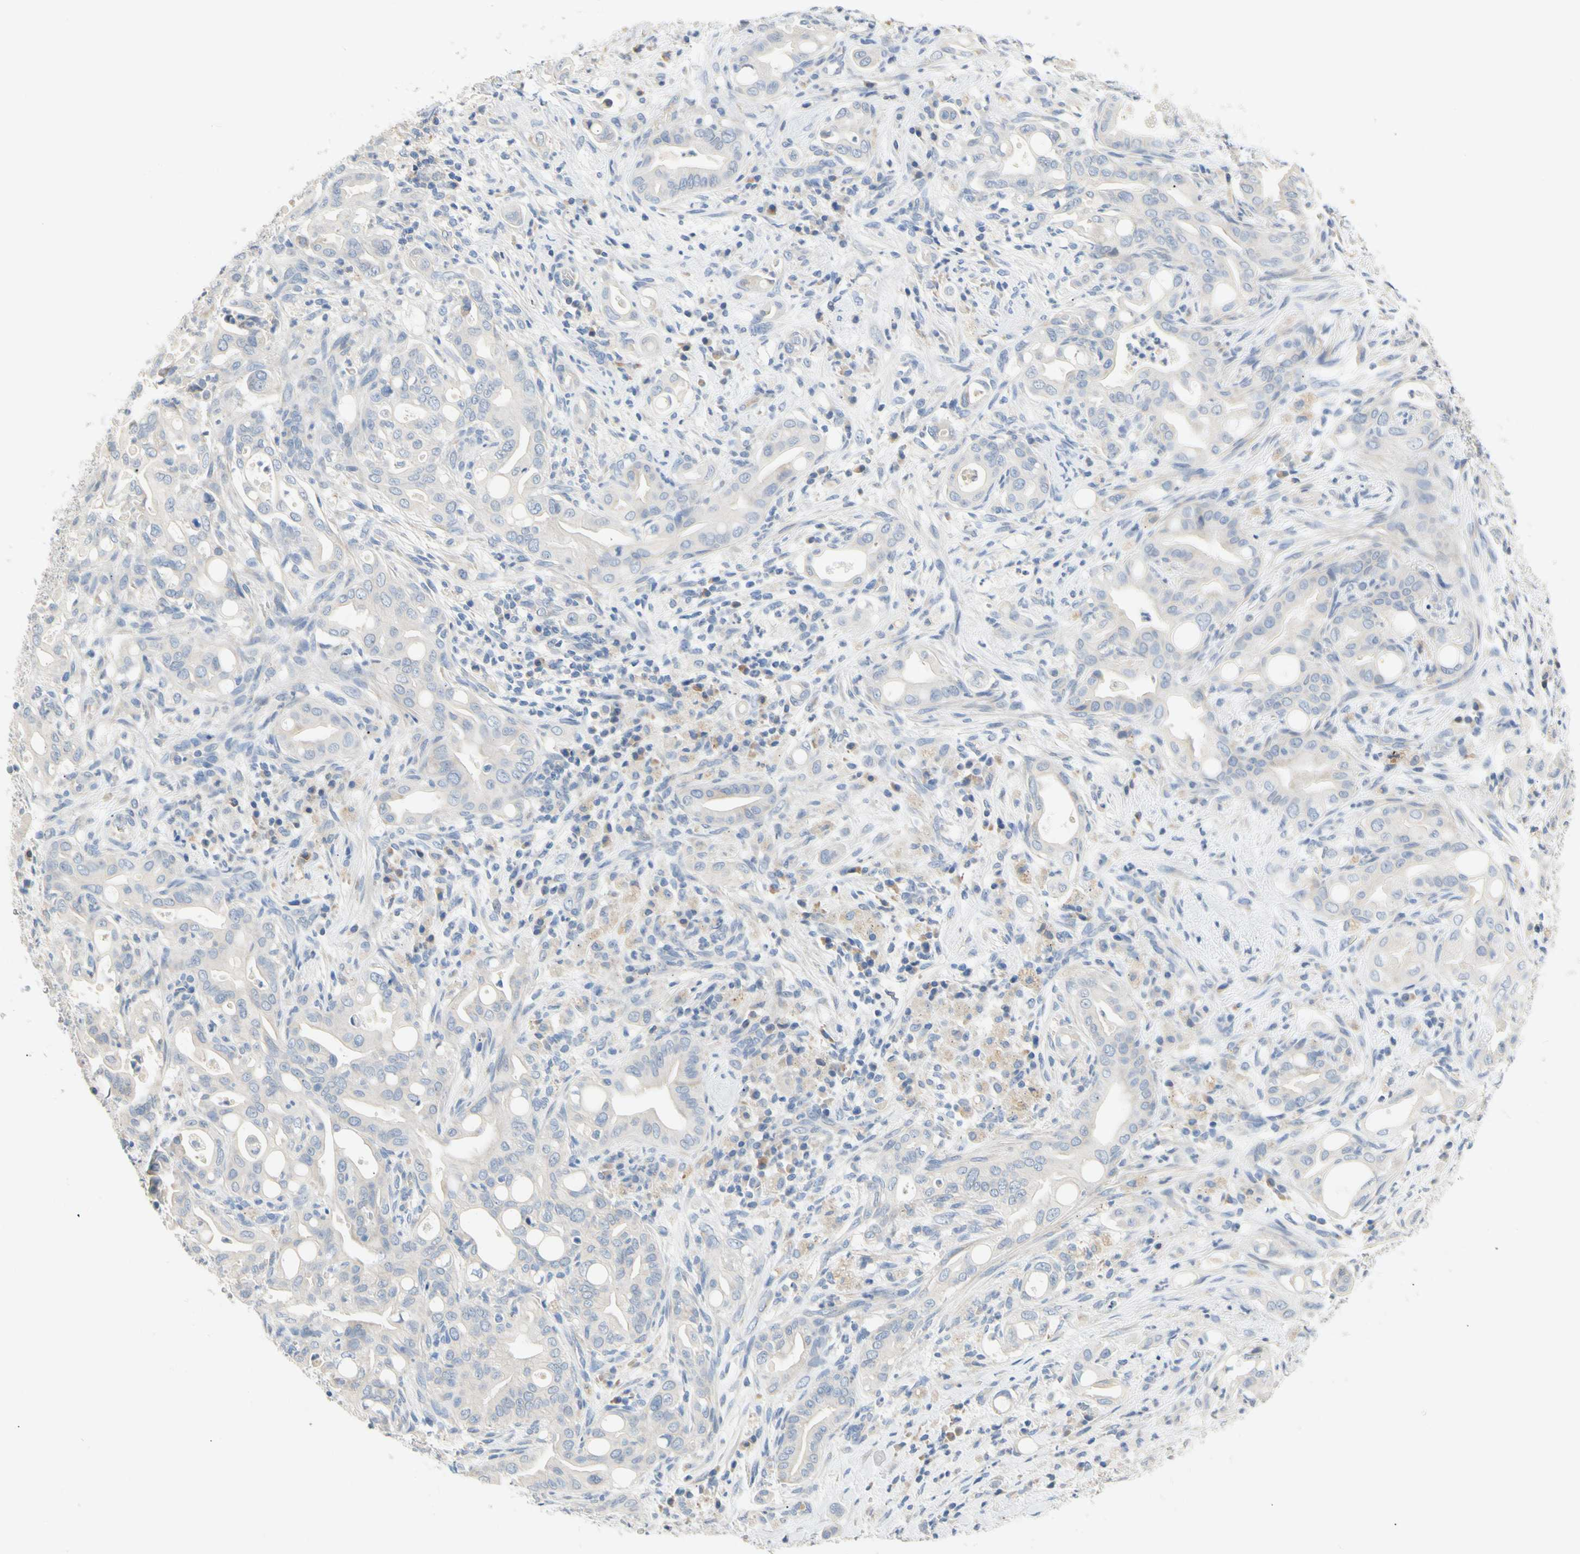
{"staining": {"intensity": "weak", "quantity": "<25%", "location": "cytoplasmic/membranous"}, "tissue": "liver cancer", "cell_type": "Tumor cells", "image_type": "cancer", "snomed": [{"axis": "morphology", "description": "Cholangiocarcinoma"}, {"axis": "topography", "description": "Liver"}], "caption": "Tumor cells show no significant protein staining in liver cholangiocarcinoma.", "gene": "CCM2L", "patient": {"sex": "female", "age": 68}}